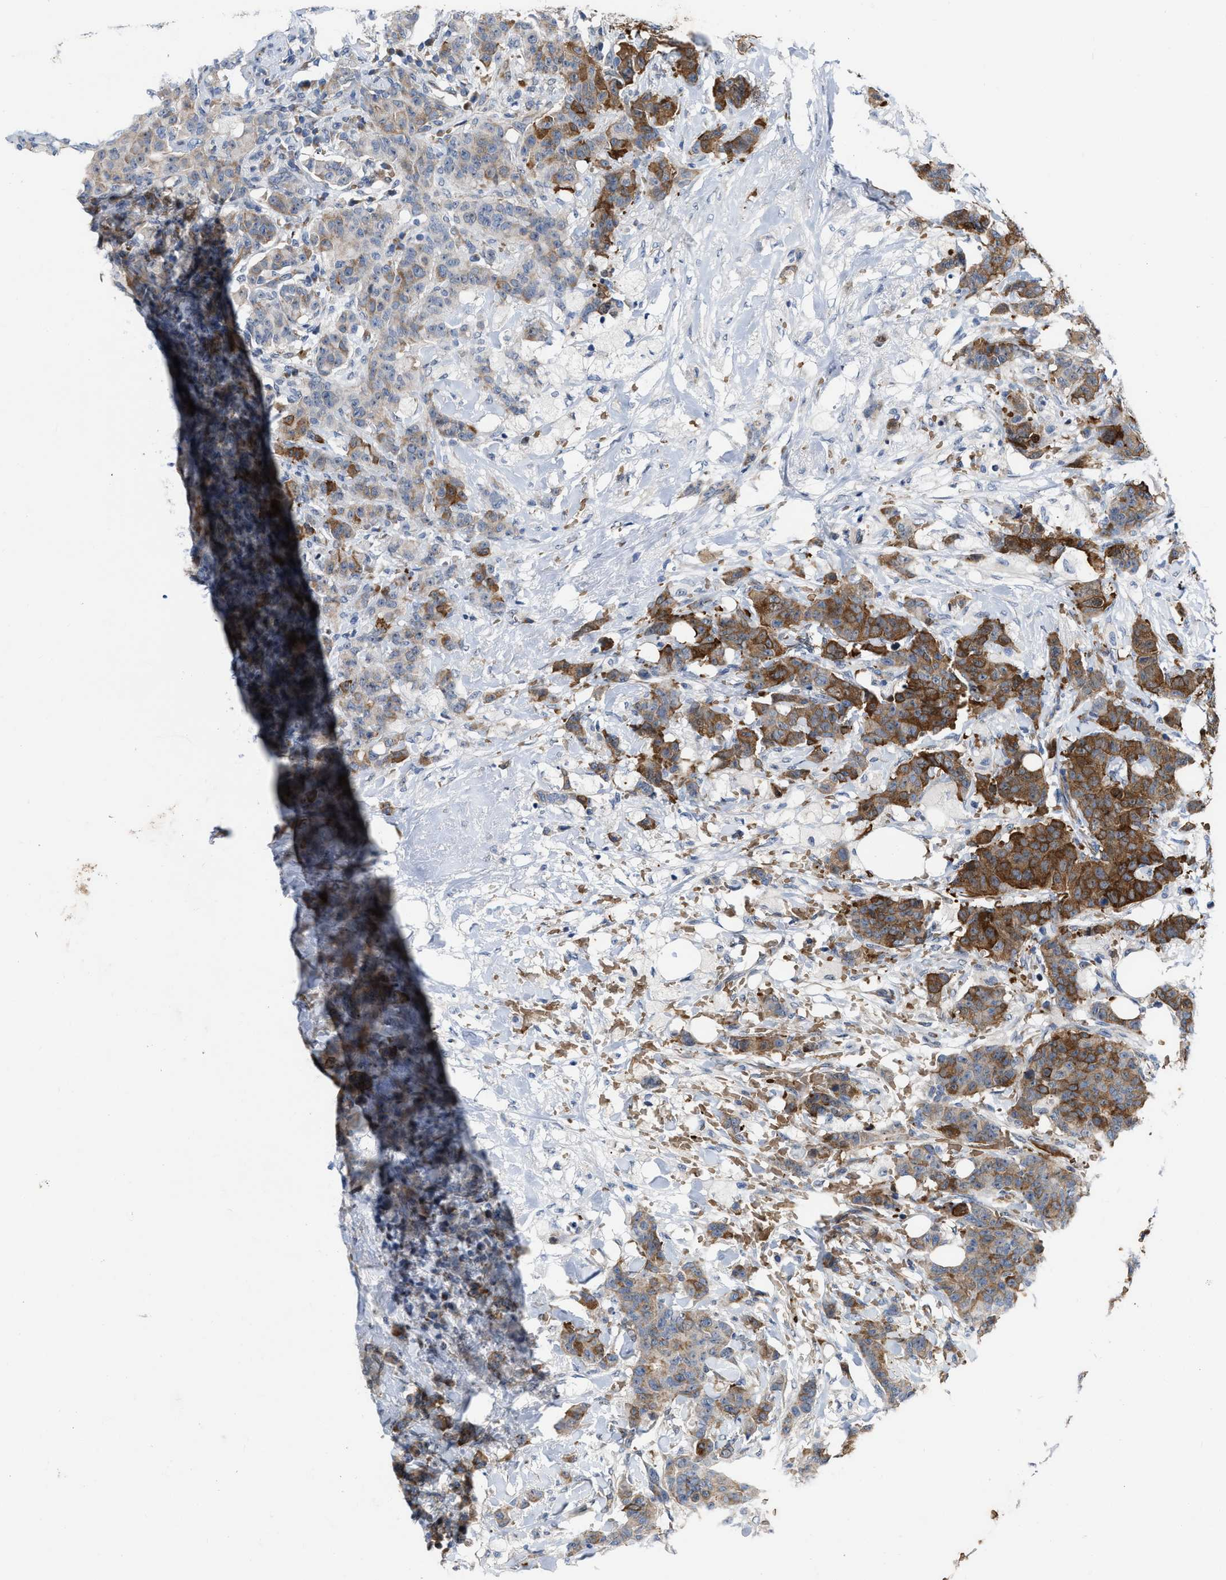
{"staining": {"intensity": "moderate", "quantity": ">75%", "location": "cytoplasmic/membranous"}, "tissue": "breast cancer", "cell_type": "Tumor cells", "image_type": "cancer", "snomed": [{"axis": "morphology", "description": "Normal tissue, NOS"}, {"axis": "morphology", "description": "Duct carcinoma"}, {"axis": "topography", "description": "Breast"}], "caption": "Immunohistochemical staining of breast cancer displays medium levels of moderate cytoplasmic/membranous positivity in about >75% of tumor cells.", "gene": "POLR1F", "patient": {"sex": "female", "age": 40}}